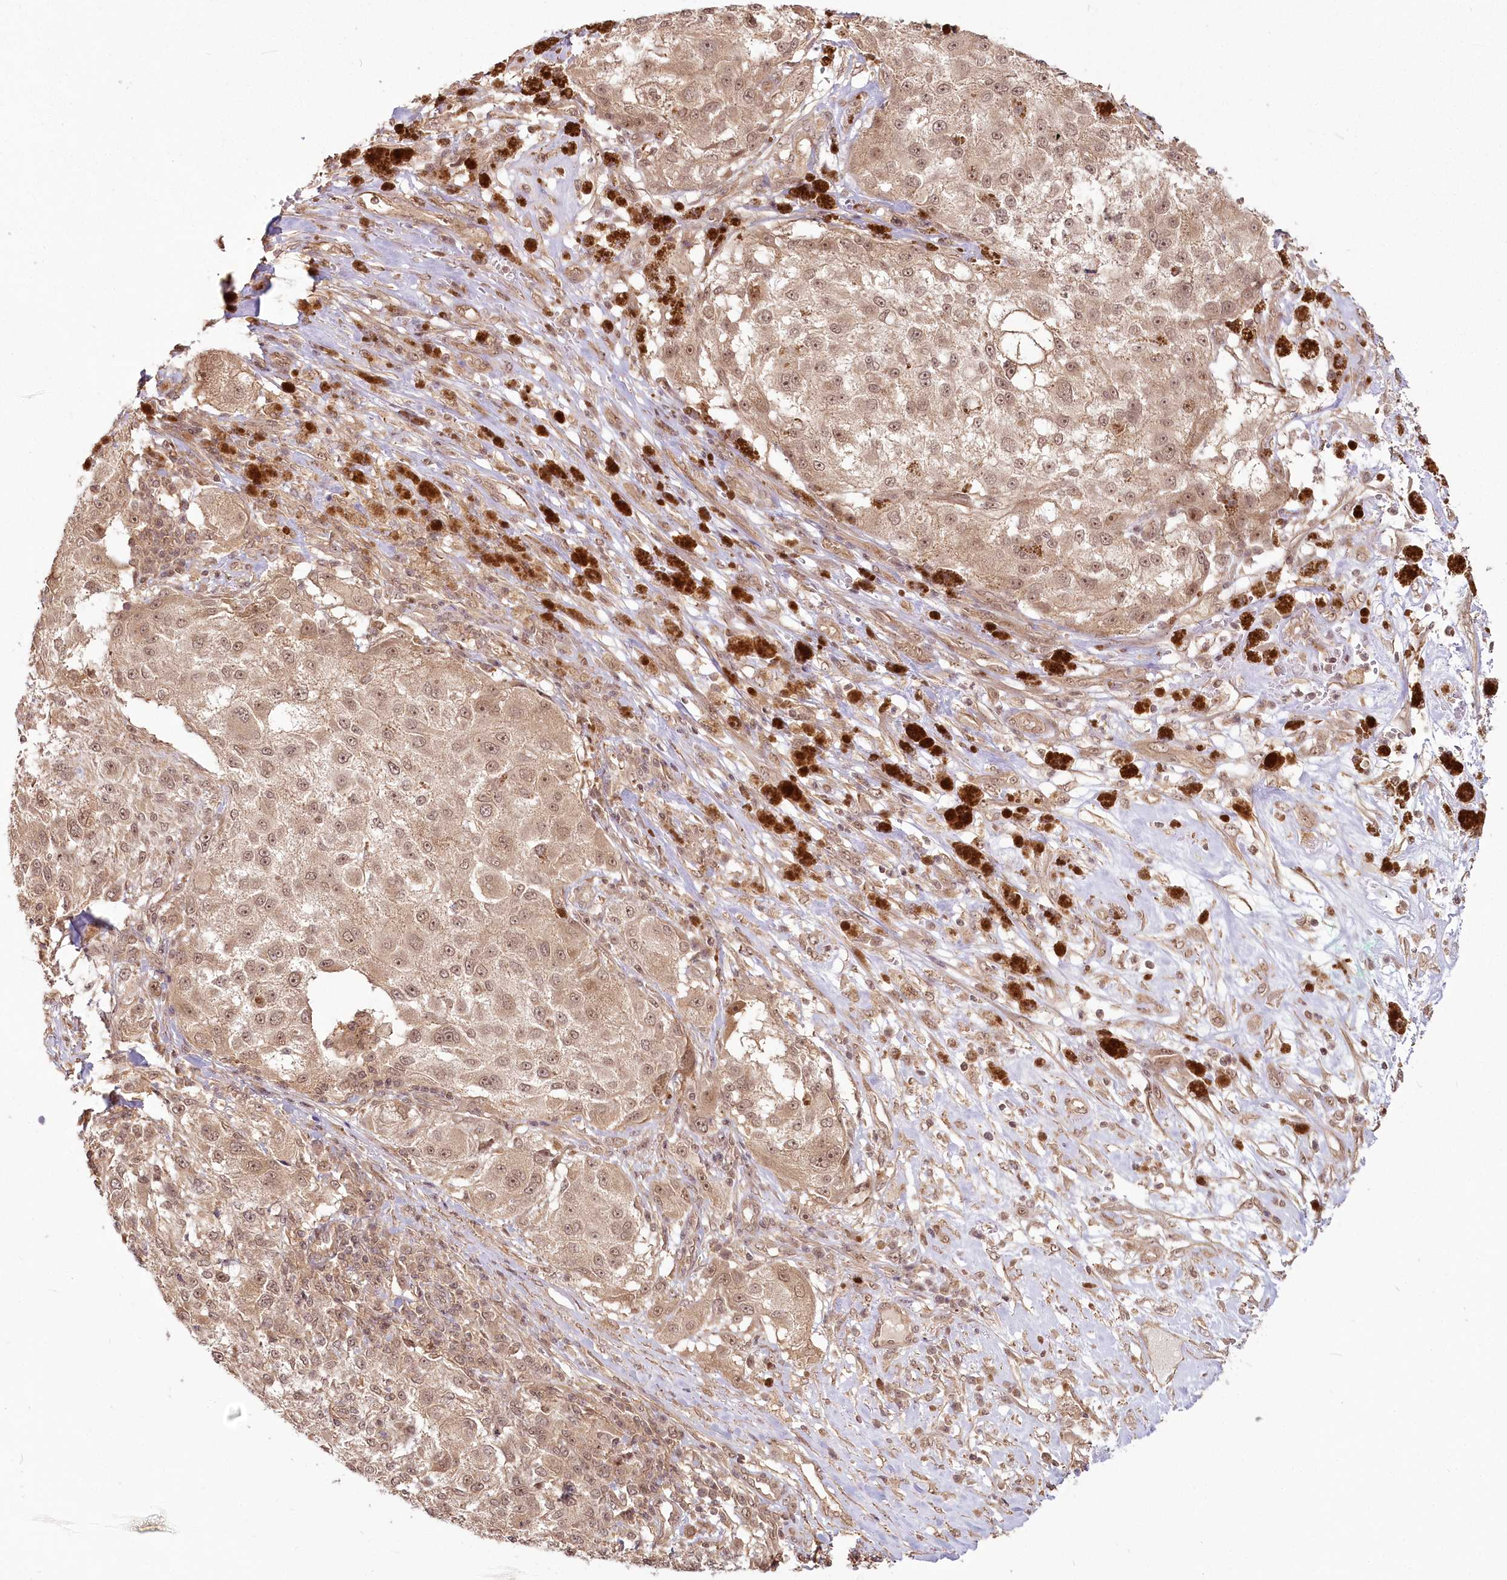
{"staining": {"intensity": "moderate", "quantity": ">75%", "location": "cytoplasmic/membranous,nuclear"}, "tissue": "melanoma", "cell_type": "Tumor cells", "image_type": "cancer", "snomed": [{"axis": "morphology", "description": "Necrosis, NOS"}, {"axis": "morphology", "description": "Malignant melanoma, NOS"}, {"axis": "topography", "description": "Skin"}], "caption": "Melanoma stained with a brown dye reveals moderate cytoplasmic/membranous and nuclear positive staining in approximately >75% of tumor cells.", "gene": "R3HDM2", "patient": {"sex": "female", "age": 87}}